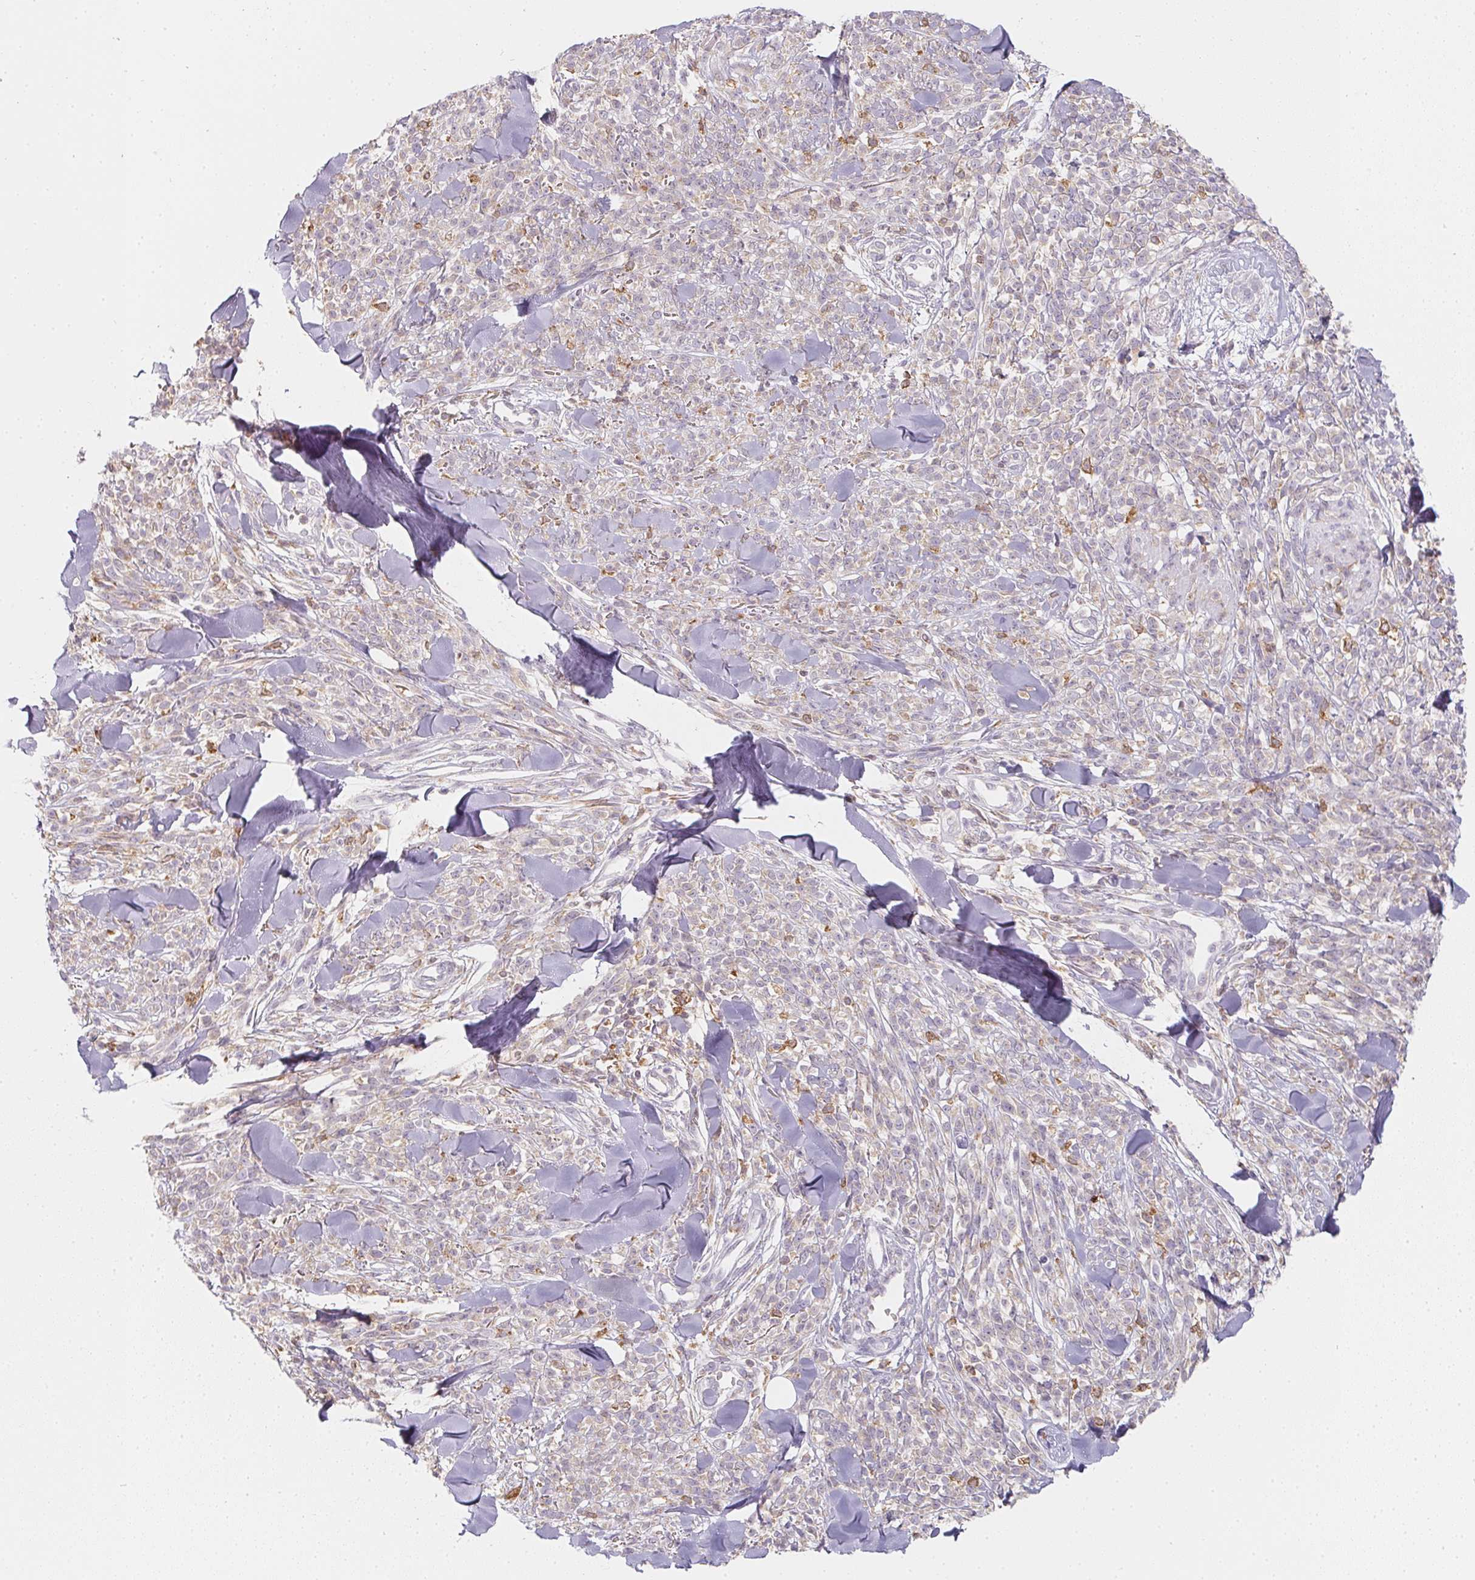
{"staining": {"intensity": "negative", "quantity": "none", "location": "none"}, "tissue": "melanoma", "cell_type": "Tumor cells", "image_type": "cancer", "snomed": [{"axis": "morphology", "description": "Malignant melanoma, NOS"}, {"axis": "topography", "description": "Skin"}, {"axis": "topography", "description": "Skin of trunk"}], "caption": "Malignant melanoma was stained to show a protein in brown. There is no significant positivity in tumor cells. (Brightfield microscopy of DAB IHC at high magnification).", "gene": "SOAT1", "patient": {"sex": "male", "age": 74}}